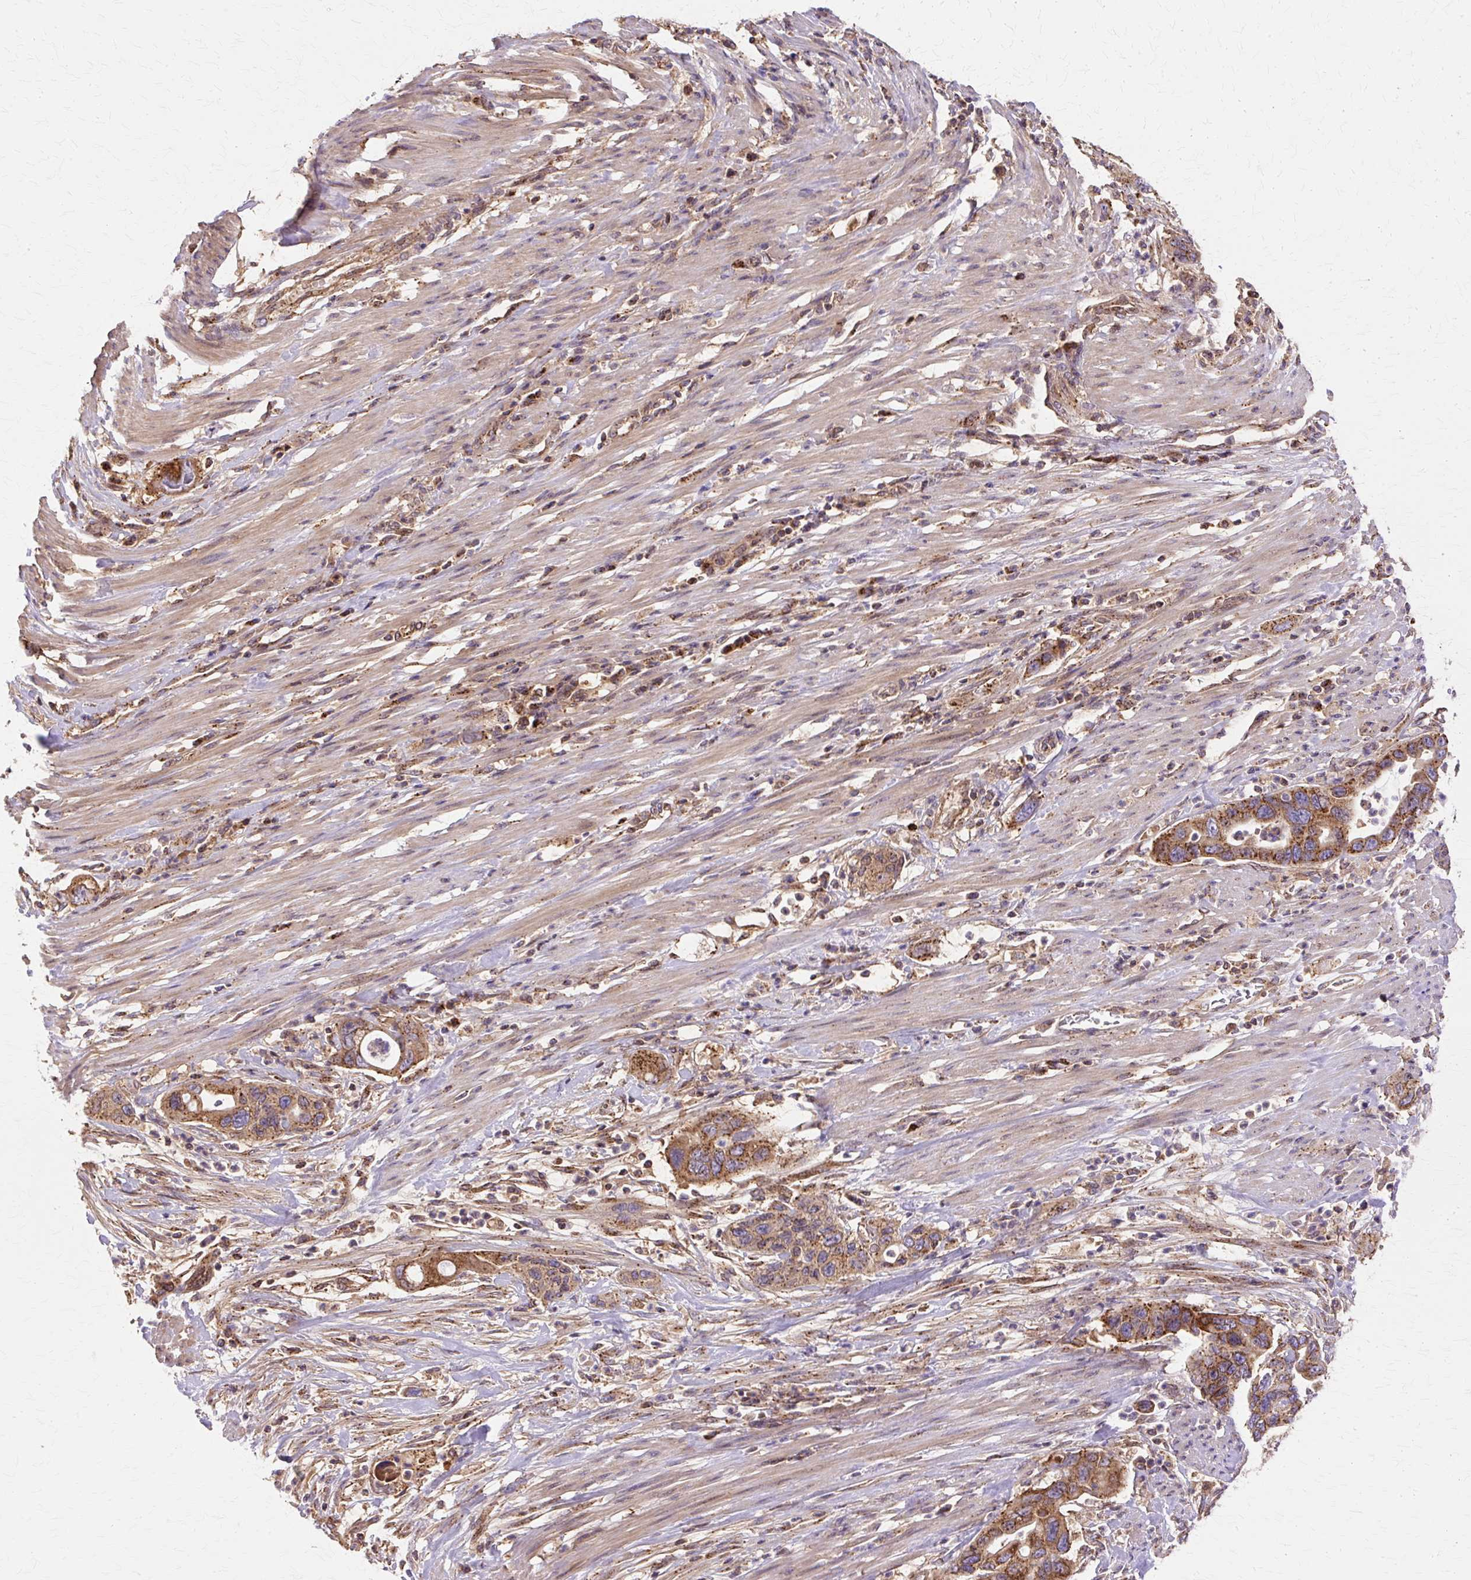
{"staining": {"intensity": "moderate", "quantity": ">75%", "location": "cytoplasmic/membranous"}, "tissue": "pancreatic cancer", "cell_type": "Tumor cells", "image_type": "cancer", "snomed": [{"axis": "morphology", "description": "Adenocarcinoma, NOS"}, {"axis": "topography", "description": "Pancreas"}], "caption": "Tumor cells show medium levels of moderate cytoplasmic/membranous staining in approximately >75% of cells in pancreatic cancer (adenocarcinoma). The staining was performed using DAB to visualize the protein expression in brown, while the nuclei were stained in blue with hematoxylin (Magnification: 20x).", "gene": "COPB1", "patient": {"sex": "female", "age": 71}}